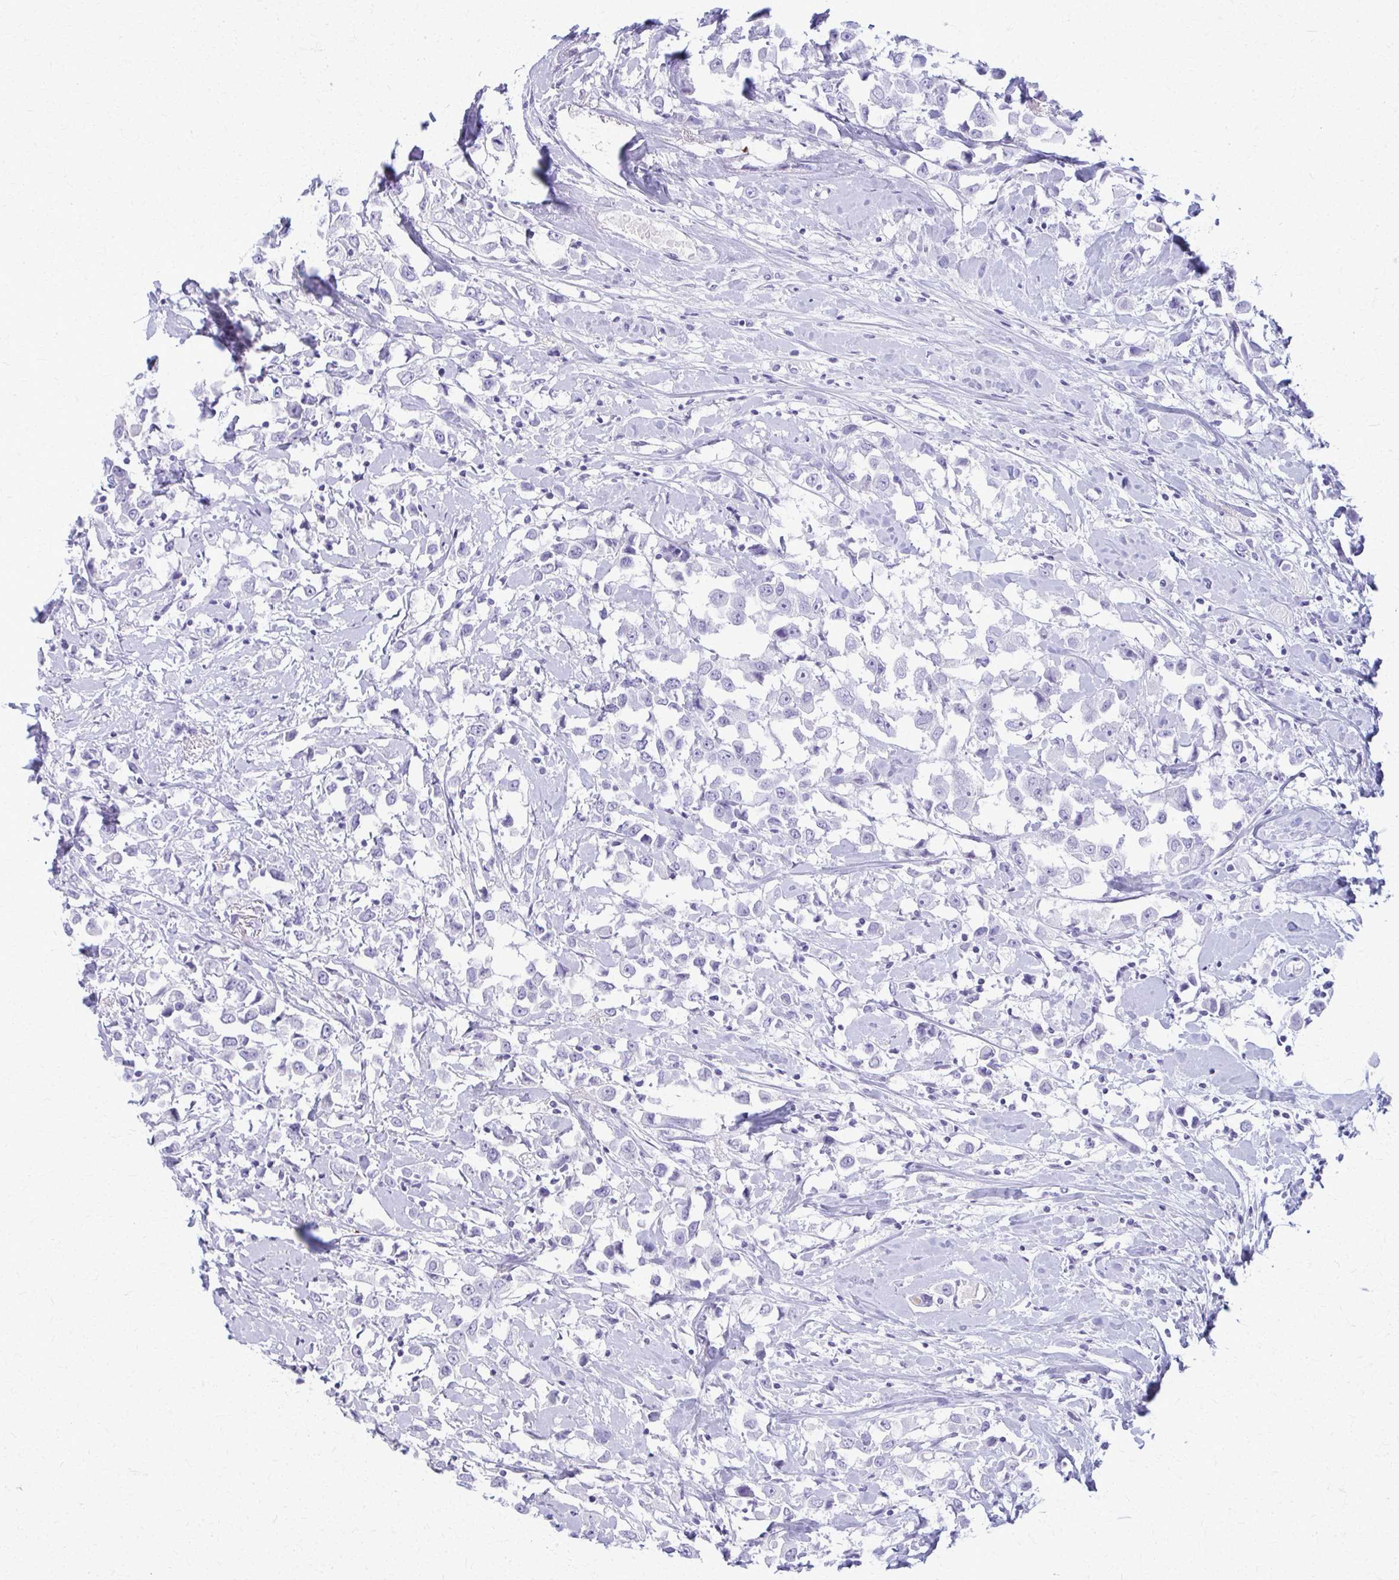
{"staining": {"intensity": "negative", "quantity": "none", "location": "none"}, "tissue": "breast cancer", "cell_type": "Tumor cells", "image_type": "cancer", "snomed": [{"axis": "morphology", "description": "Duct carcinoma"}, {"axis": "topography", "description": "Breast"}], "caption": "This is a histopathology image of immunohistochemistry staining of infiltrating ductal carcinoma (breast), which shows no staining in tumor cells.", "gene": "ACSM2B", "patient": {"sex": "female", "age": 61}}